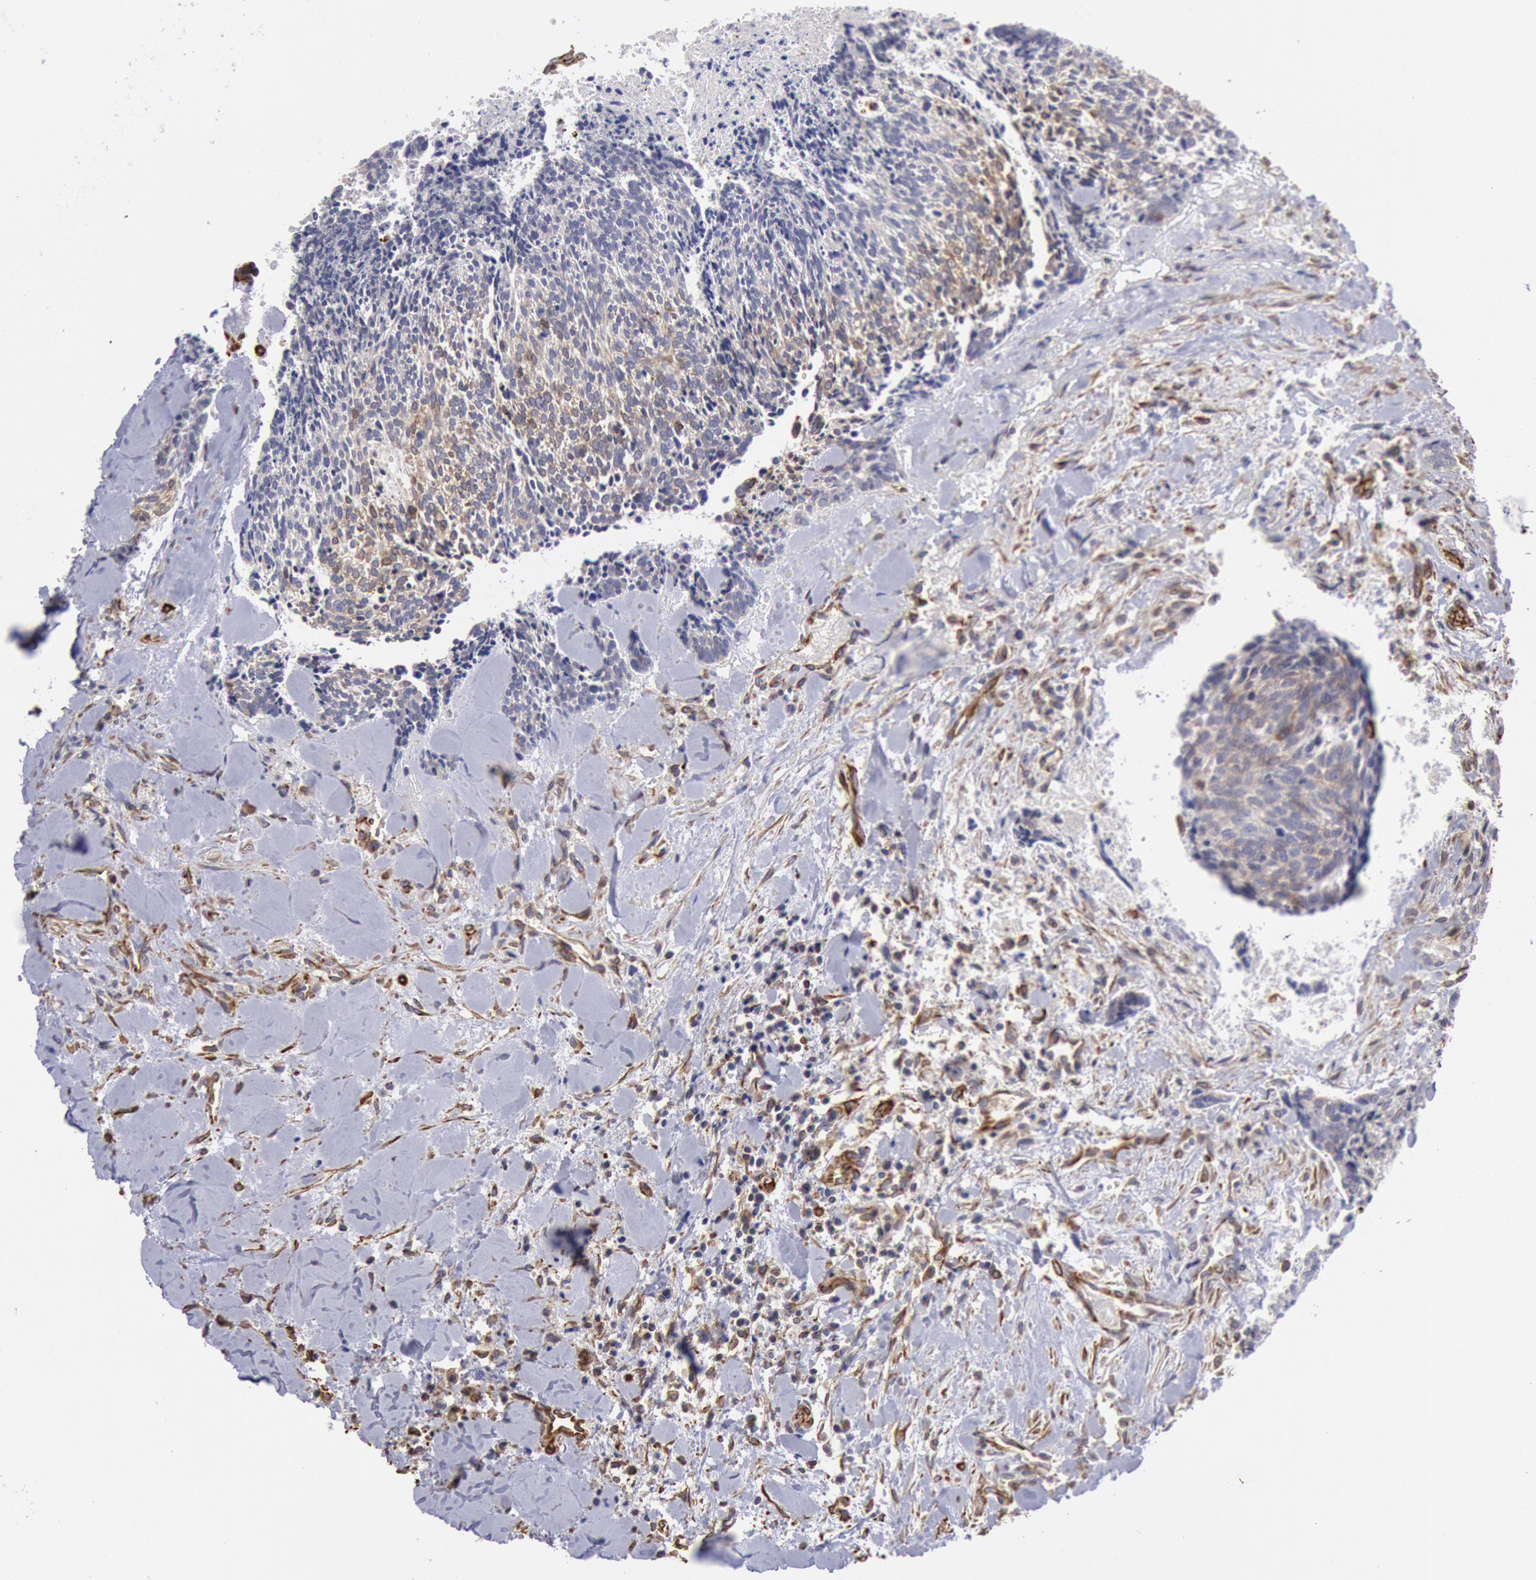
{"staining": {"intensity": "weak", "quantity": "<25%", "location": "cytoplasmic/membranous"}, "tissue": "head and neck cancer", "cell_type": "Tumor cells", "image_type": "cancer", "snomed": [{"axis": "morphology", "description": "Squamous cell carcinoma, NOS"}, {"axis": "topography", "description": "Salivary gland"}, {"axis": "topography", "description": "Head-Neck"}], "caption": "This histopathology image is of squamous cell carcinoma (head and neck) stained with IHC to label a protein in brown with the nuclei are counter-stained blue. There is no staining in tumor cells.", "gene": "RNF139", "patient": {"sex": "male", "age": 70}}